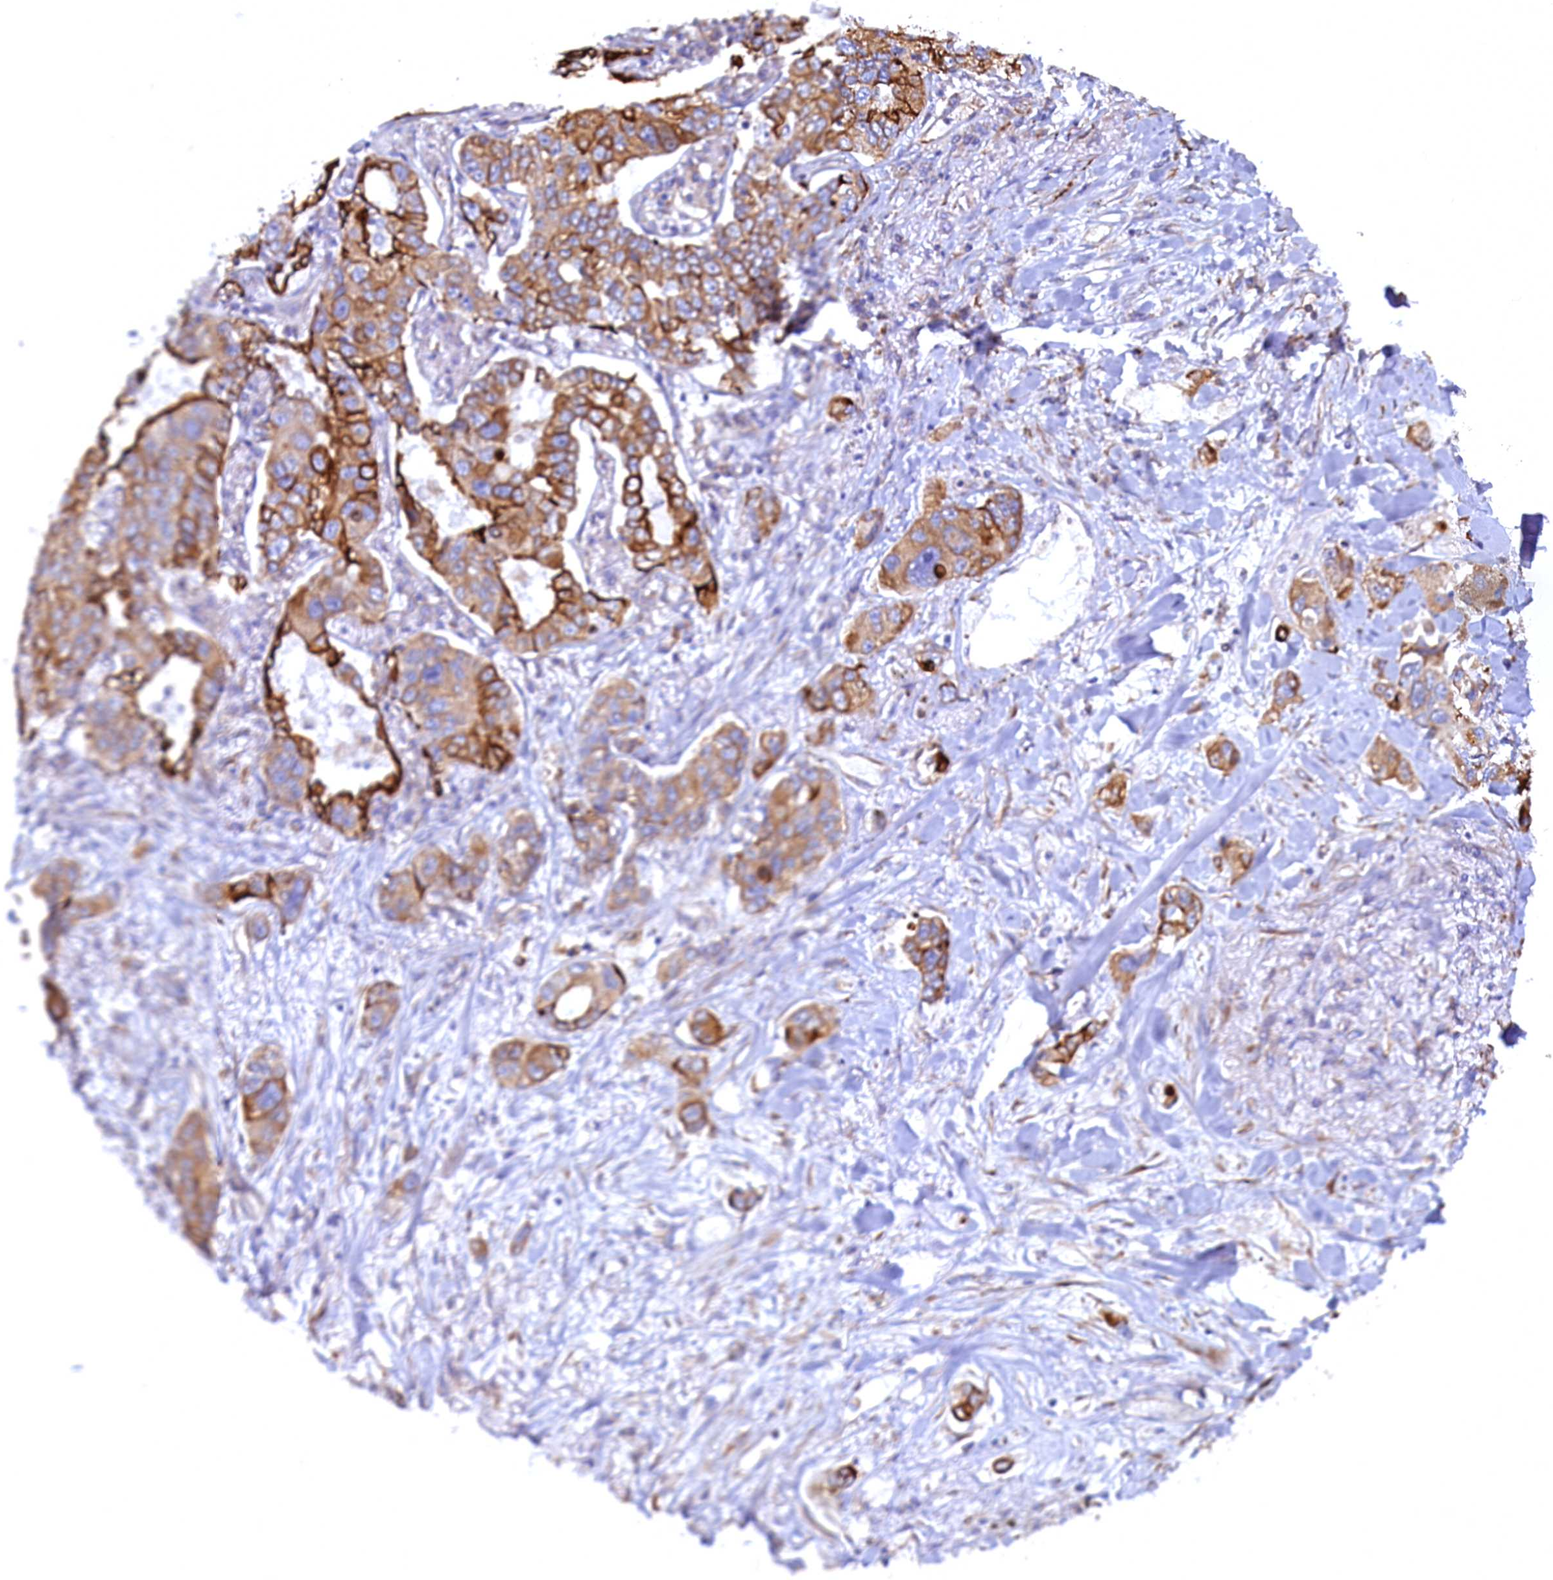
{"staining": {"intensity": "strong", "quantity": "<25%", "location": "cytoplasmic/membranous"}, "tissue": "lung cancer", "cell_type": "Tumor cells", "image_type": "cancer", "snomed": [{"axis": "morphology", "description": "Adenocarcinoma, NOS"}, {"axis": "topography", "description": "Lung"}], "caption": "IHC of human lung cancer (adenocarcinoma) exhibits medium levels of strong cytoplasmic/membranous expression in about <25% of tumor cells. The staining was performed using DAB (3,3'-diaminobenzidine), with brown indicating positive protein expression. Nuclei are stained blue with hematoxylin.", "gene": "LRRC57", "patient": {"sex": "male", "age": 49}}